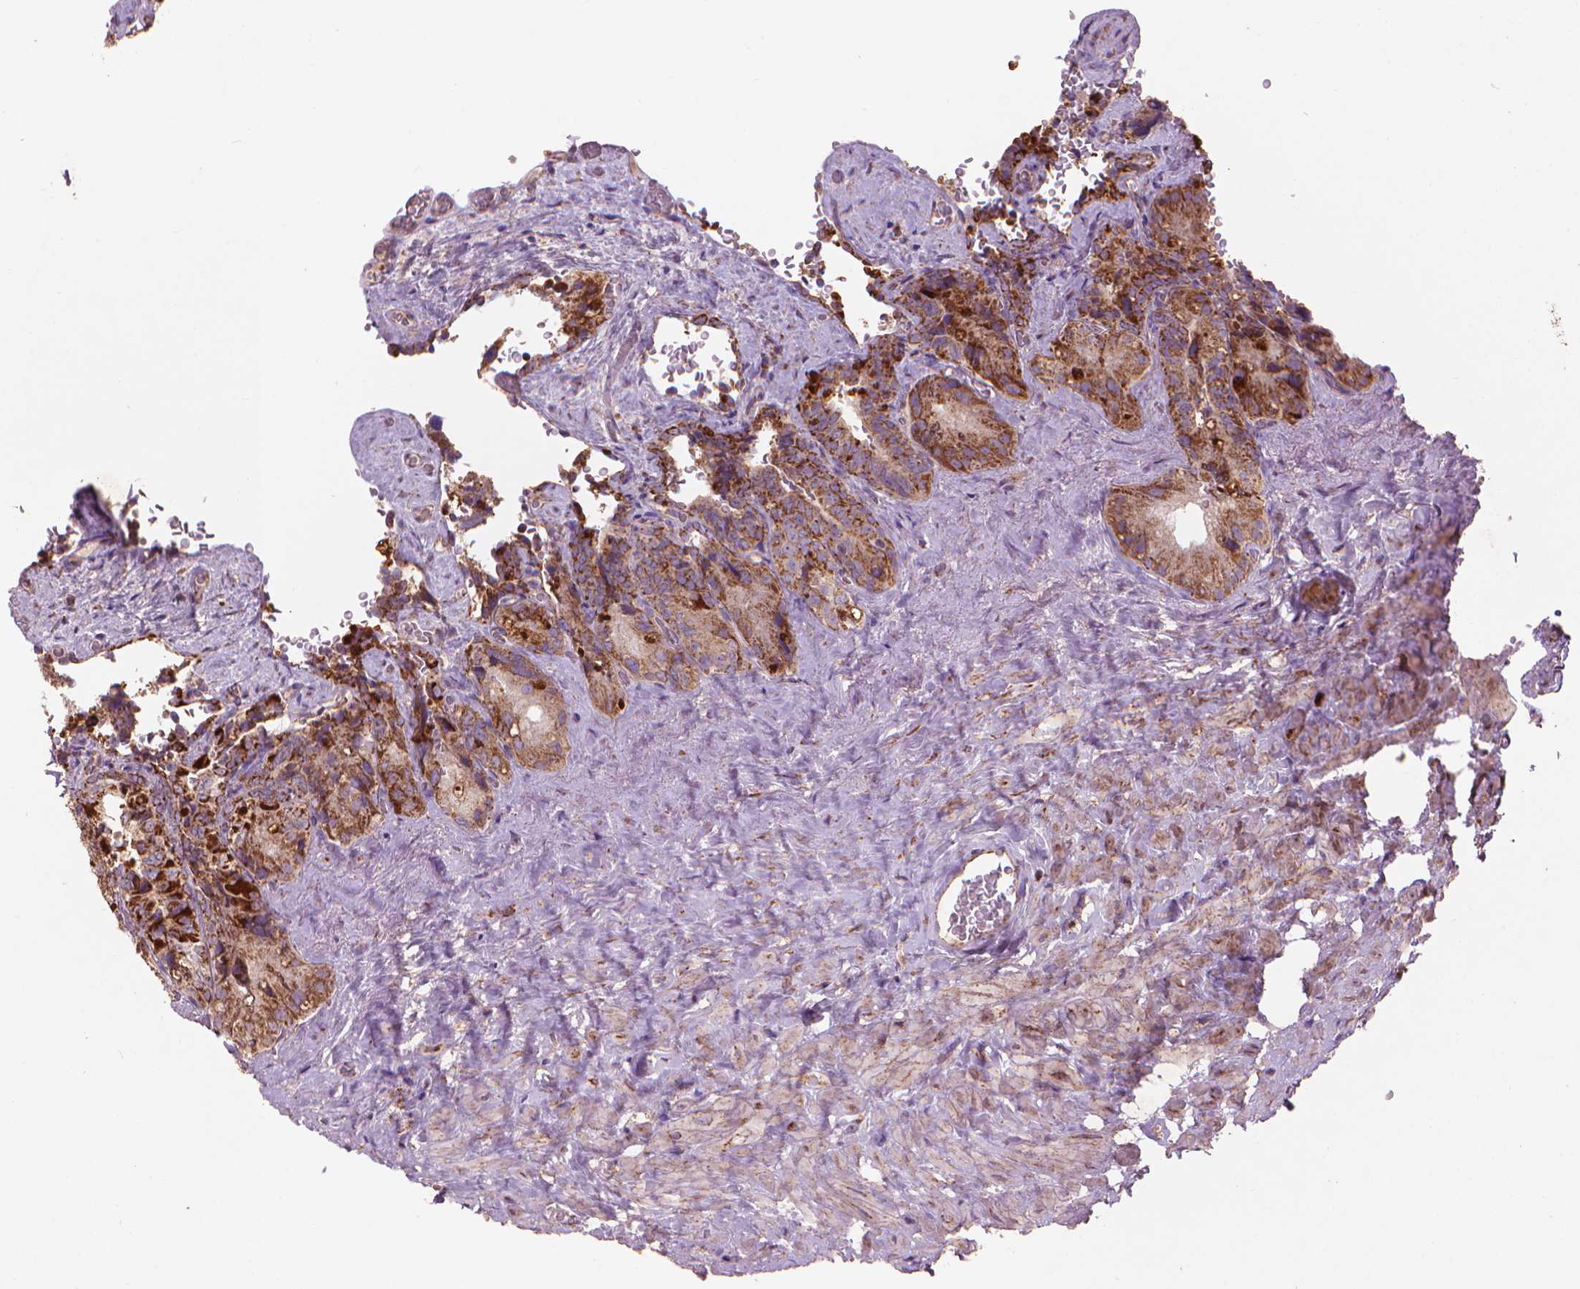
{"staining": {"intensity": "moderate", "quantity": ">75%", "location": "cytoplasmic/membranous"}, "tissue": "seminal vesicle", "cell_type": "Glandular cells", "image_type": "normal", "snomed": [{"axis": "morphology", "description": "Normal tissue, NOS"}, {"axis": "topography", "description": "Seminal veicle"}], "caption": "The immunohistochemical stain labels moderate cytoplasmic/membranous positivity in glandular cells of benign seminal vesicle. The protein of interest is shown in brown color, while the nuclei are stained blue.", "gene": "NLRX1", "patient": {"sex": "male", "age": 69}}